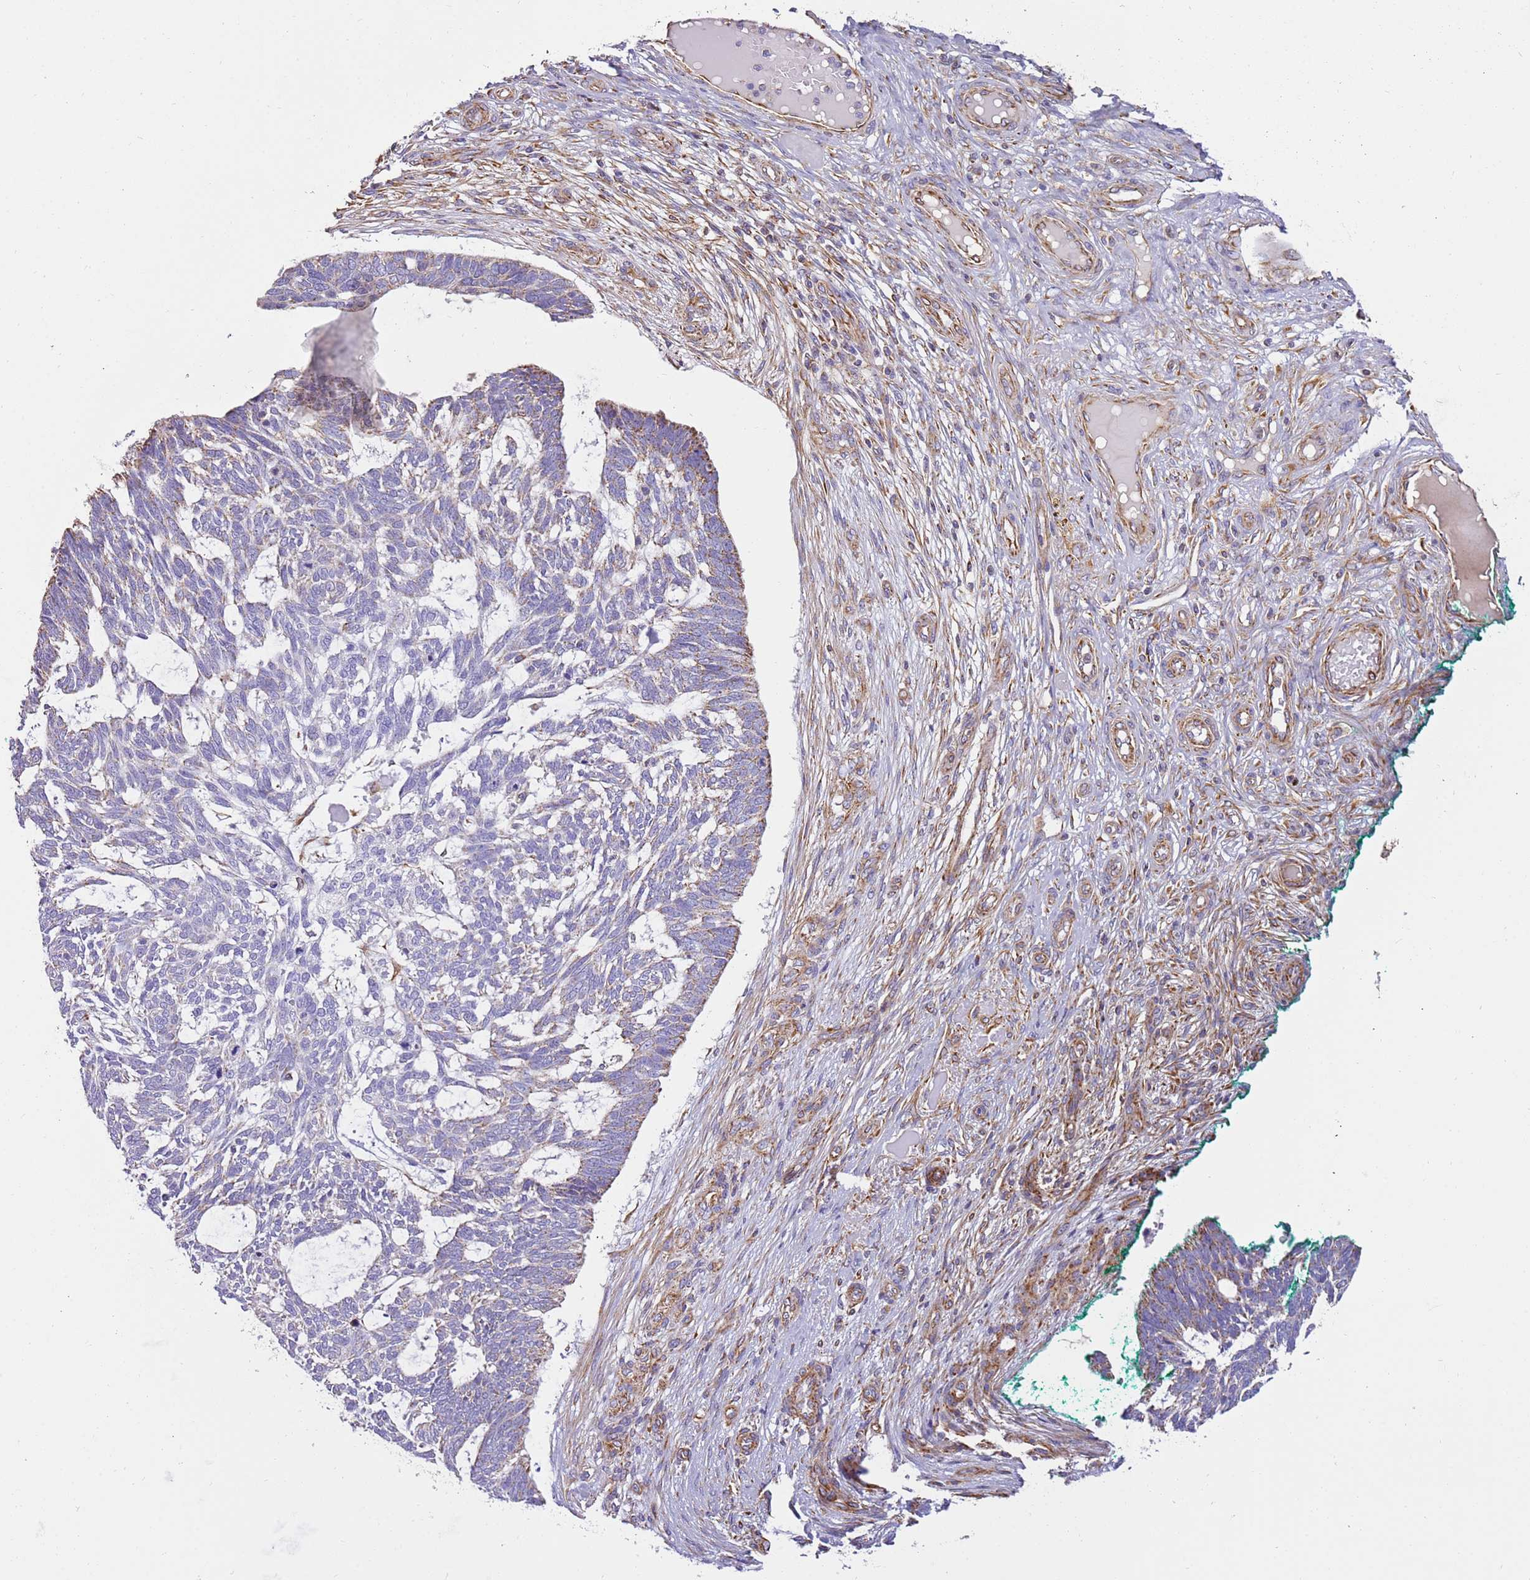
{"staining": {"intensity": "negative", "quantity": "none", "location": "none"}, "tissue": "skin cancer", "cell_type": "Tumor cells", "image_type": "cancer", "snomed": [{"axis": "morphology", "description": "Basal cell carcinoma"}, {"axis": "topography", "description": "Skin"}], "caption": "Histopathology image shows no protein staining in tumor cells of basal cell carcinoma (skin) tissue.", "gene": "MRPL20", "patient": {"sex": "male", "age": 88}}